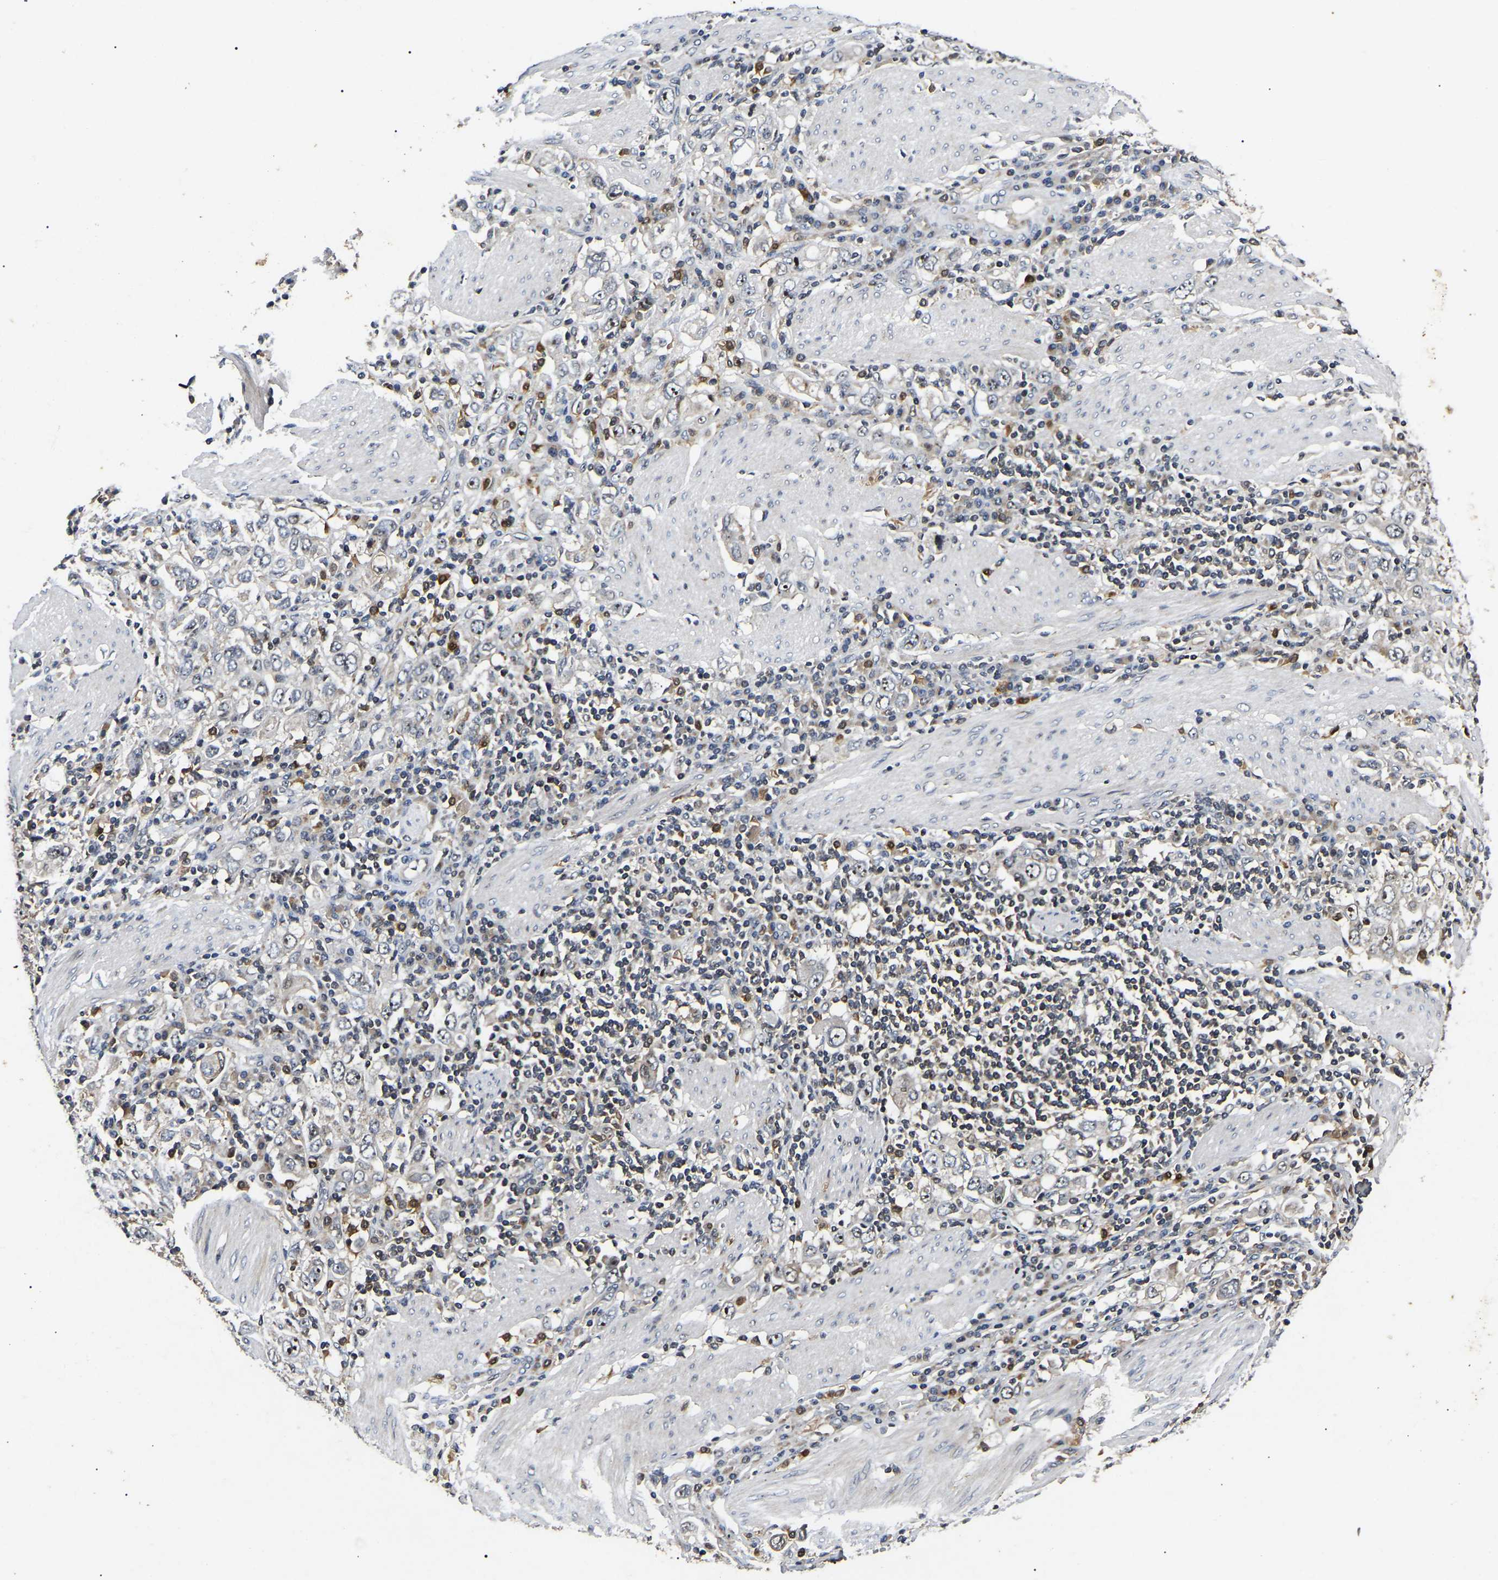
{"staining": {"intensity": "weak", "quantity": ">75%", "location": "cytoplasmic/membranous"}, "tissue": "stomach cancer", "cell_type": "Tumor cells", "image_type": "cancer", "snomed": [{"axis": "morphology", "description": "Adenocarcinoma, NOS"}, {"axis": "topography", "description": "Stomach, upper"}], "caption": "Immunohistochemistry of stomach adenocarcinoma demonstrates low levels of weak cytoplasmic/membranous positivity in about >75% of tumor cells. Immunohistochemistry (ihc) stains the protein of interest in brown and the nuclei are stained blue.", "gene": "RBM28", "patient": {"sex": "male", "age": 62}}